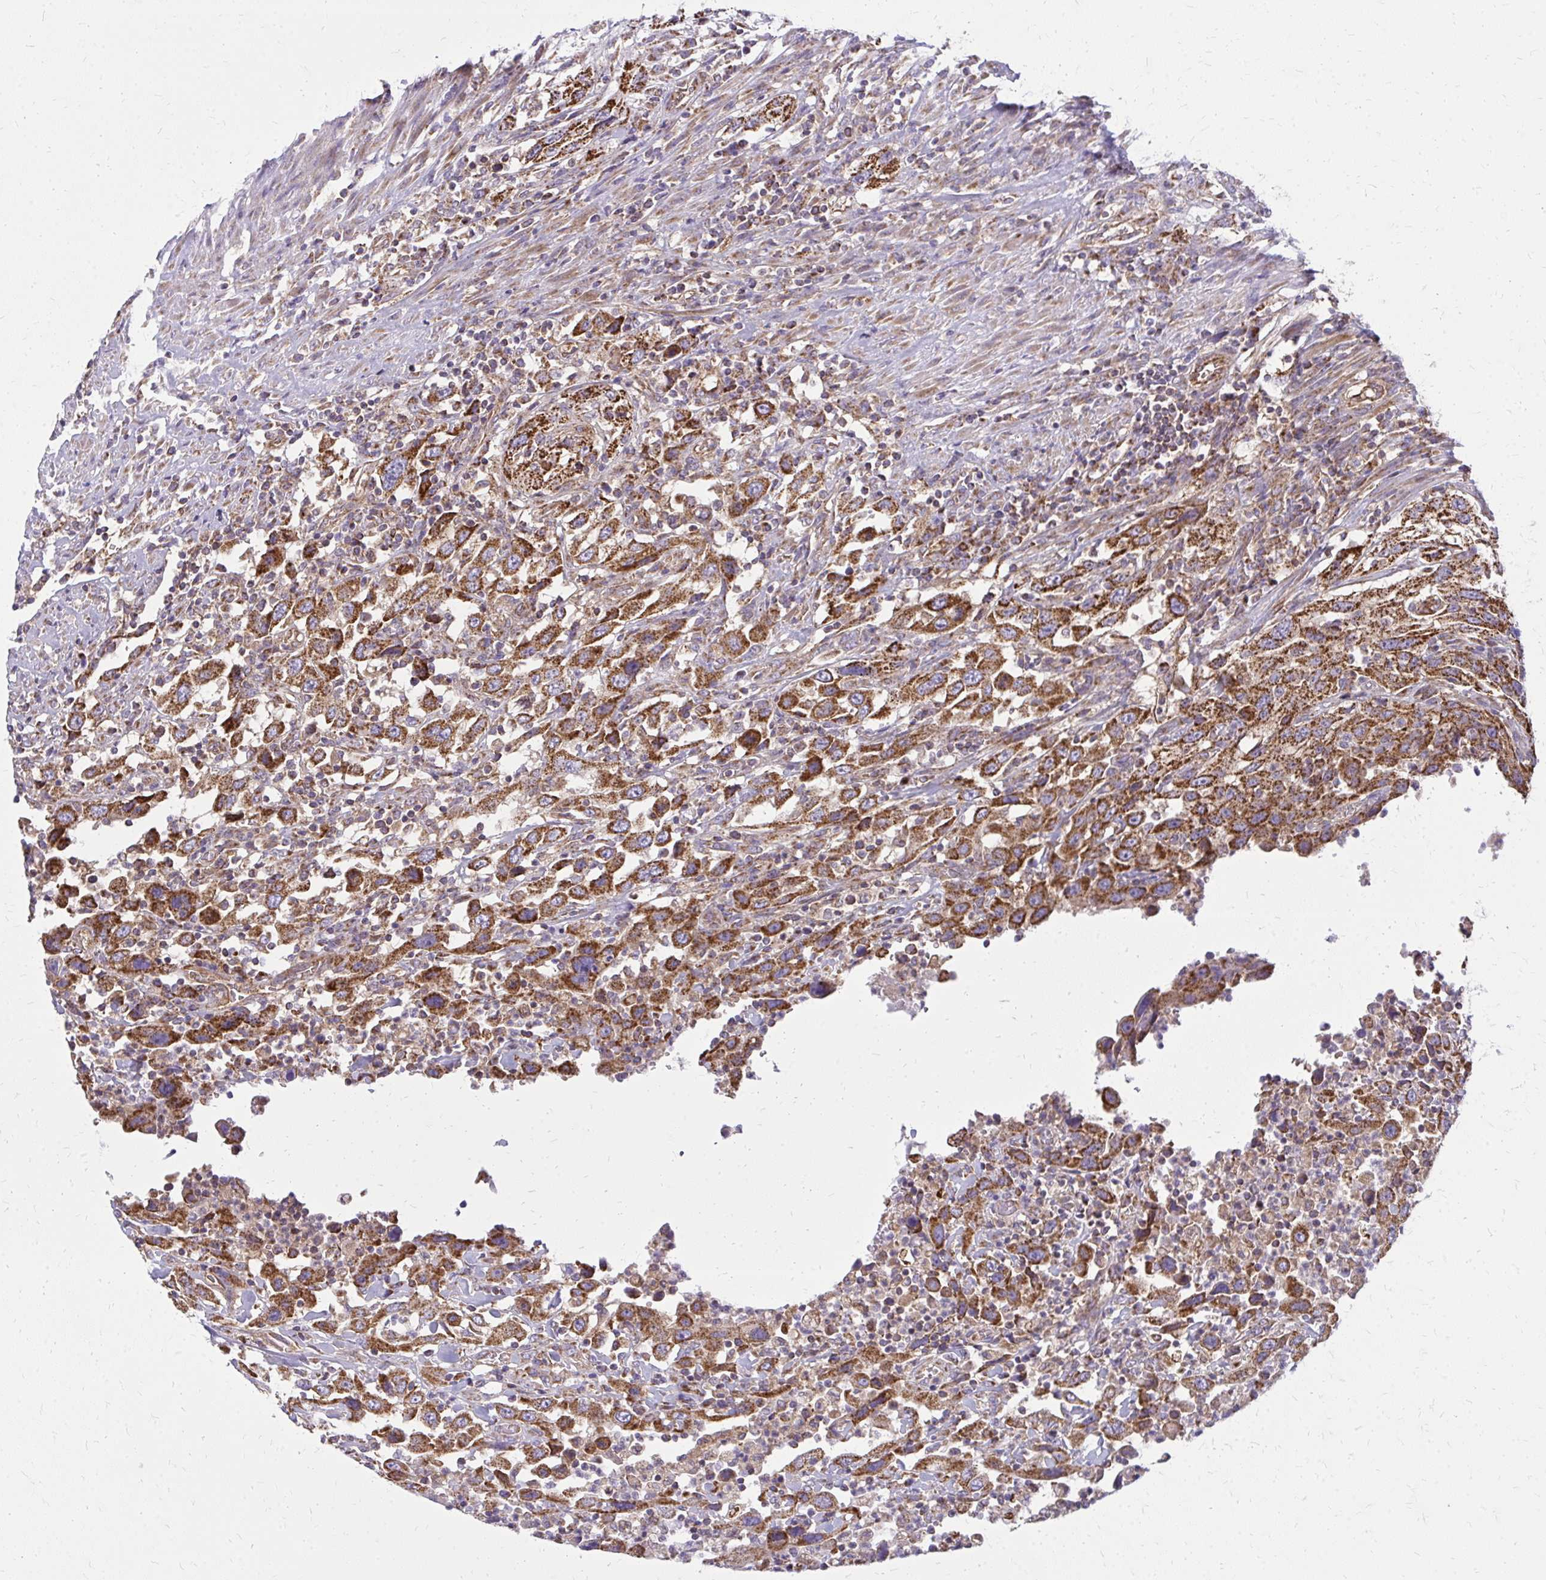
{"staining": {"intensity": "strong", "quantity": ">75%", "location": "cytoplasmic/membranous"}, "tissue": "urothelial cancer", "cell_type": "Tumor cells", "image_type": "cancer", "snomed": [{"axis": "morphology", "description": "Urothelial carcinoma, High grade"}, {"axis": "topography", "description": "Urinary bladder"}], "caption": "High-grade urothelial carcinoma stained with DAB IHC demonstrates high levels of strong cytoplasmic/membranous staining in about >75% of tumor cells.", "gene": "IFIT1", "patient": {"sex": "male", "age": 61}}